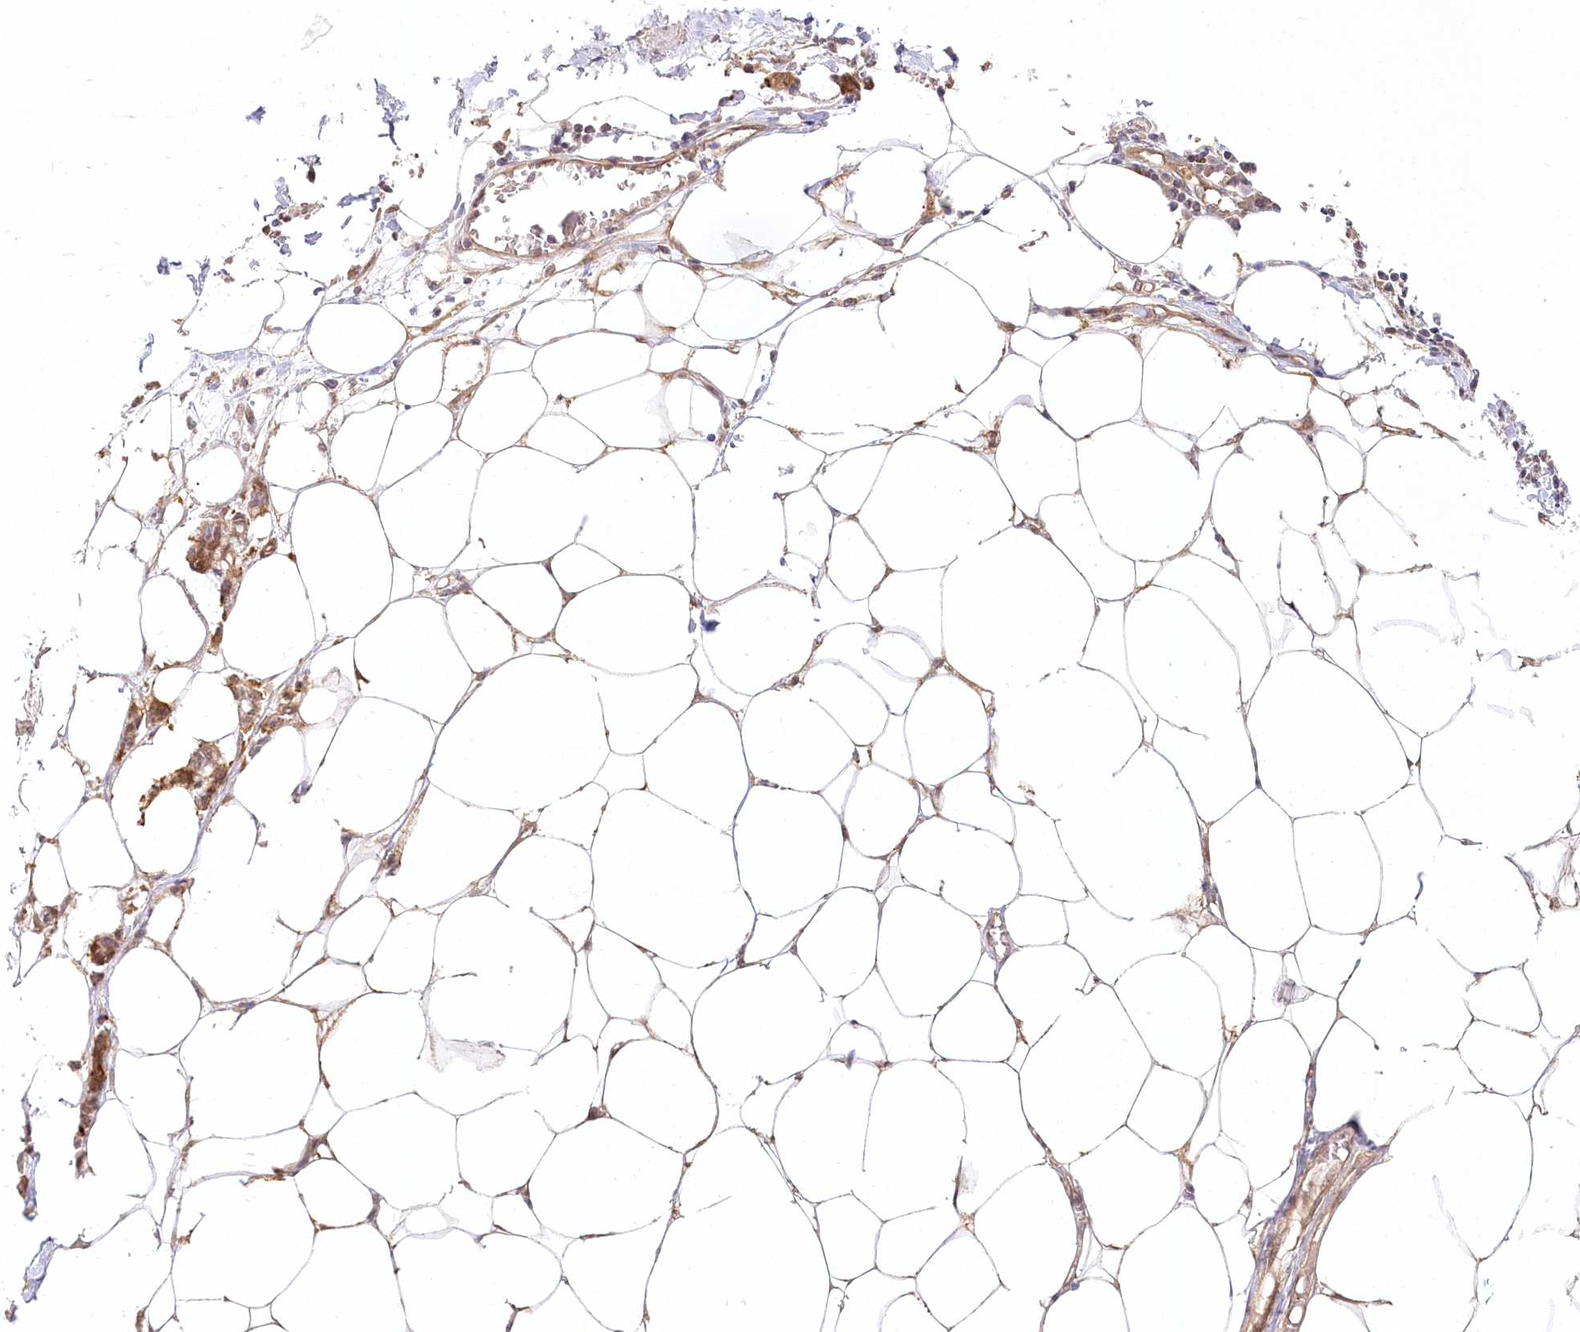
{"staining": {"intensity": "weak", "quantity": "25%-75%", "location": "cytoplasmic/membranous"}, "tissue": "adipose tissue", "cell_type": "Adipocytes", "image_type": "normal", "snomed": [{"axis": "morphology", "description": "Normal tissue, NOS"}, {"axis": "morphology", "description": "Adenocarcinoma, NOS"}, {"axis": "topography", "description": "Colon"}, {"axis": "topography", "description": "Peripheral nerve tissue"}], "caption": "This micrograph exhibits normal adipose tissue stained with IHC to label a protein in brown. The cytoplasmic/membranous of adipocytes show weak positivity for the protein. Nuclei are counter-stained blue.", "gene": "INPP4B", "patient": {"sex": "male", "age": 14}}